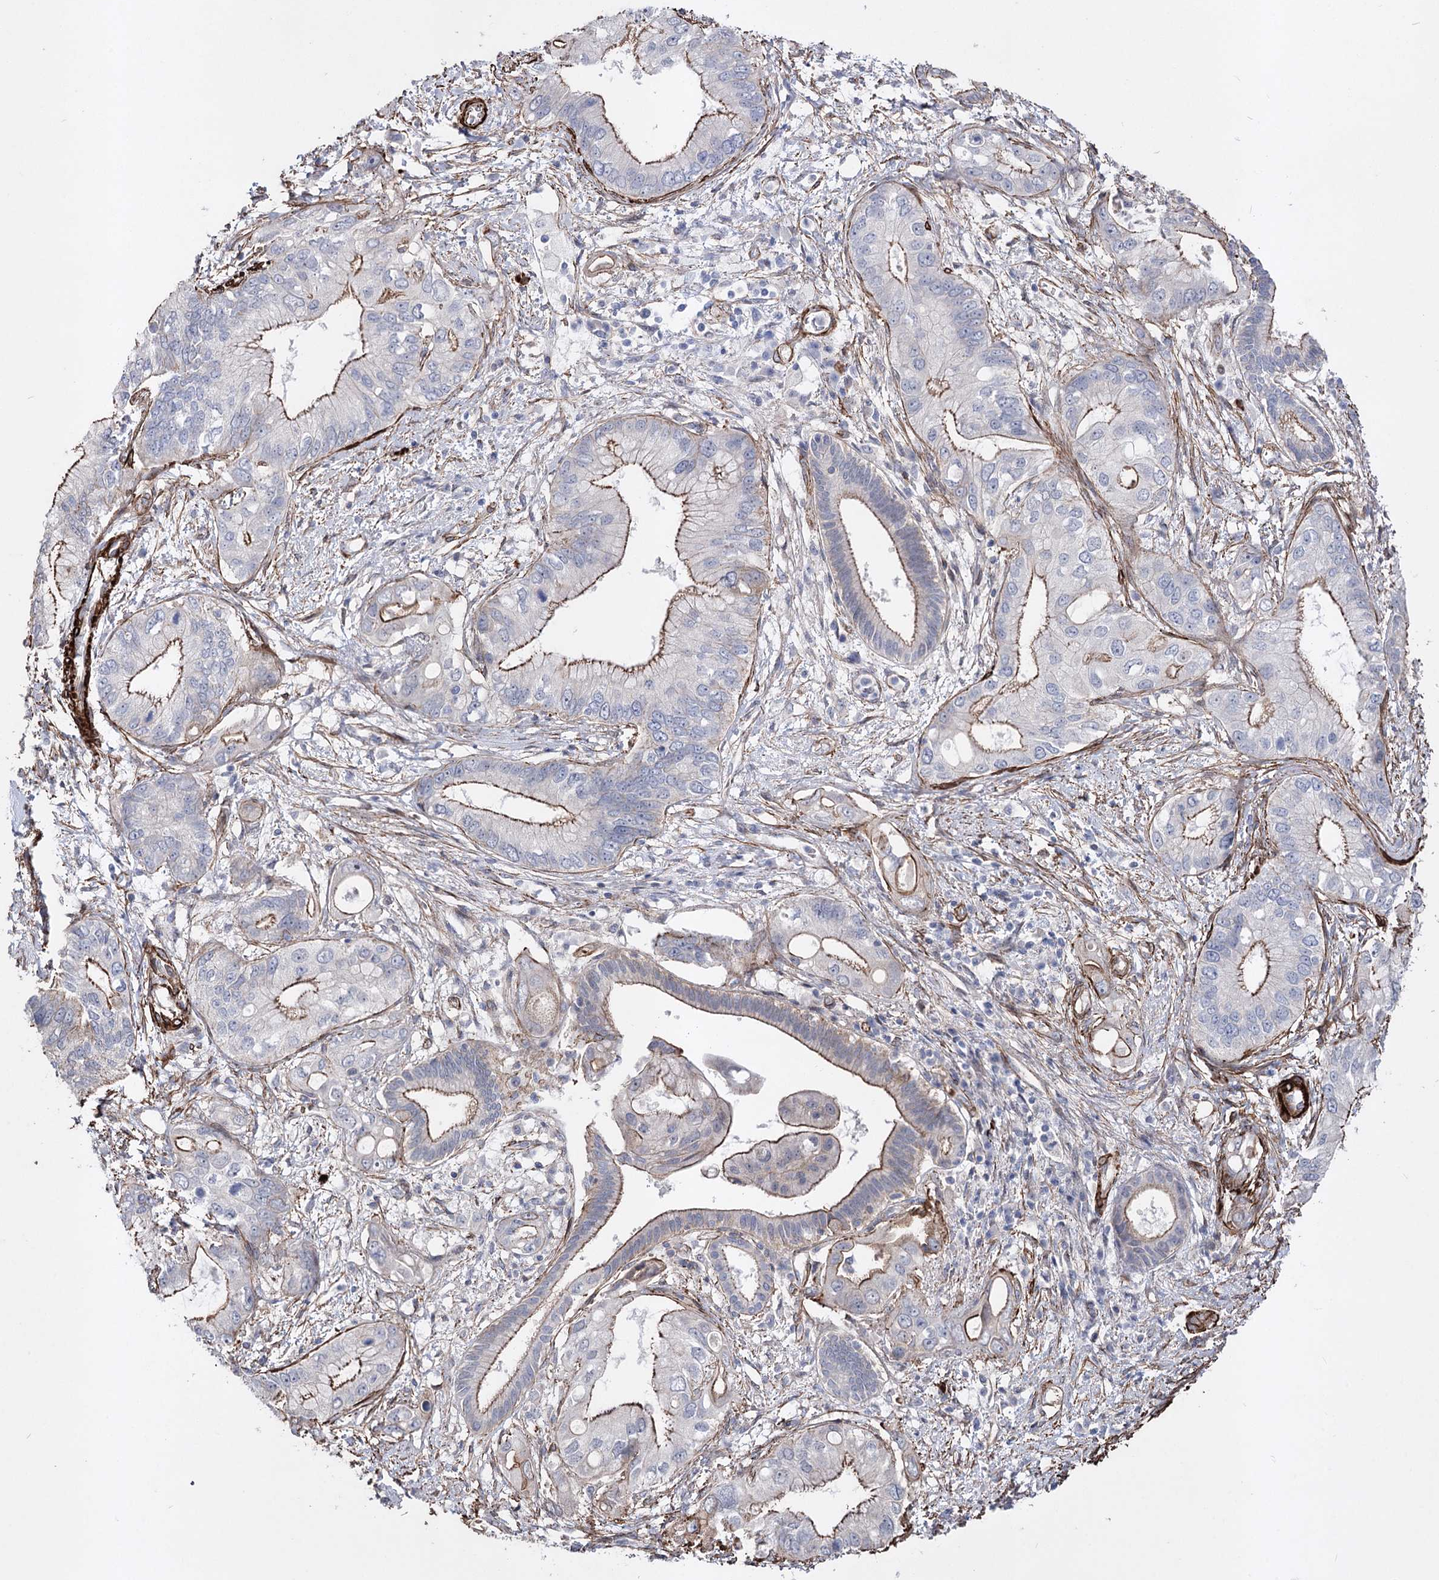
{"staining": {"intensity": "moderate", "quantity": "25%-75%", "location": "cytoplasmic/membranous"}, "tissue": "pancreatic cancer", "cell_type": "Tumor cells", "image_type": "cancer", "snomed": [{"axis": "morphology", "description": "Inflammation, NOS"}, {"axis": "morphology", "description": "Adenocarcinoma, NOS"}, {"axis": "topography", "description": "Pancreas"}], "caption": "A high-resolution image shows IHC staining of pancreatic cancer, which demonstrates moderate cytoplasmic/membranous expression in about 25%-75% of tumor cells.", "gene": "ARHGAP20", "patient": {"sex": "female", "age": 56}}